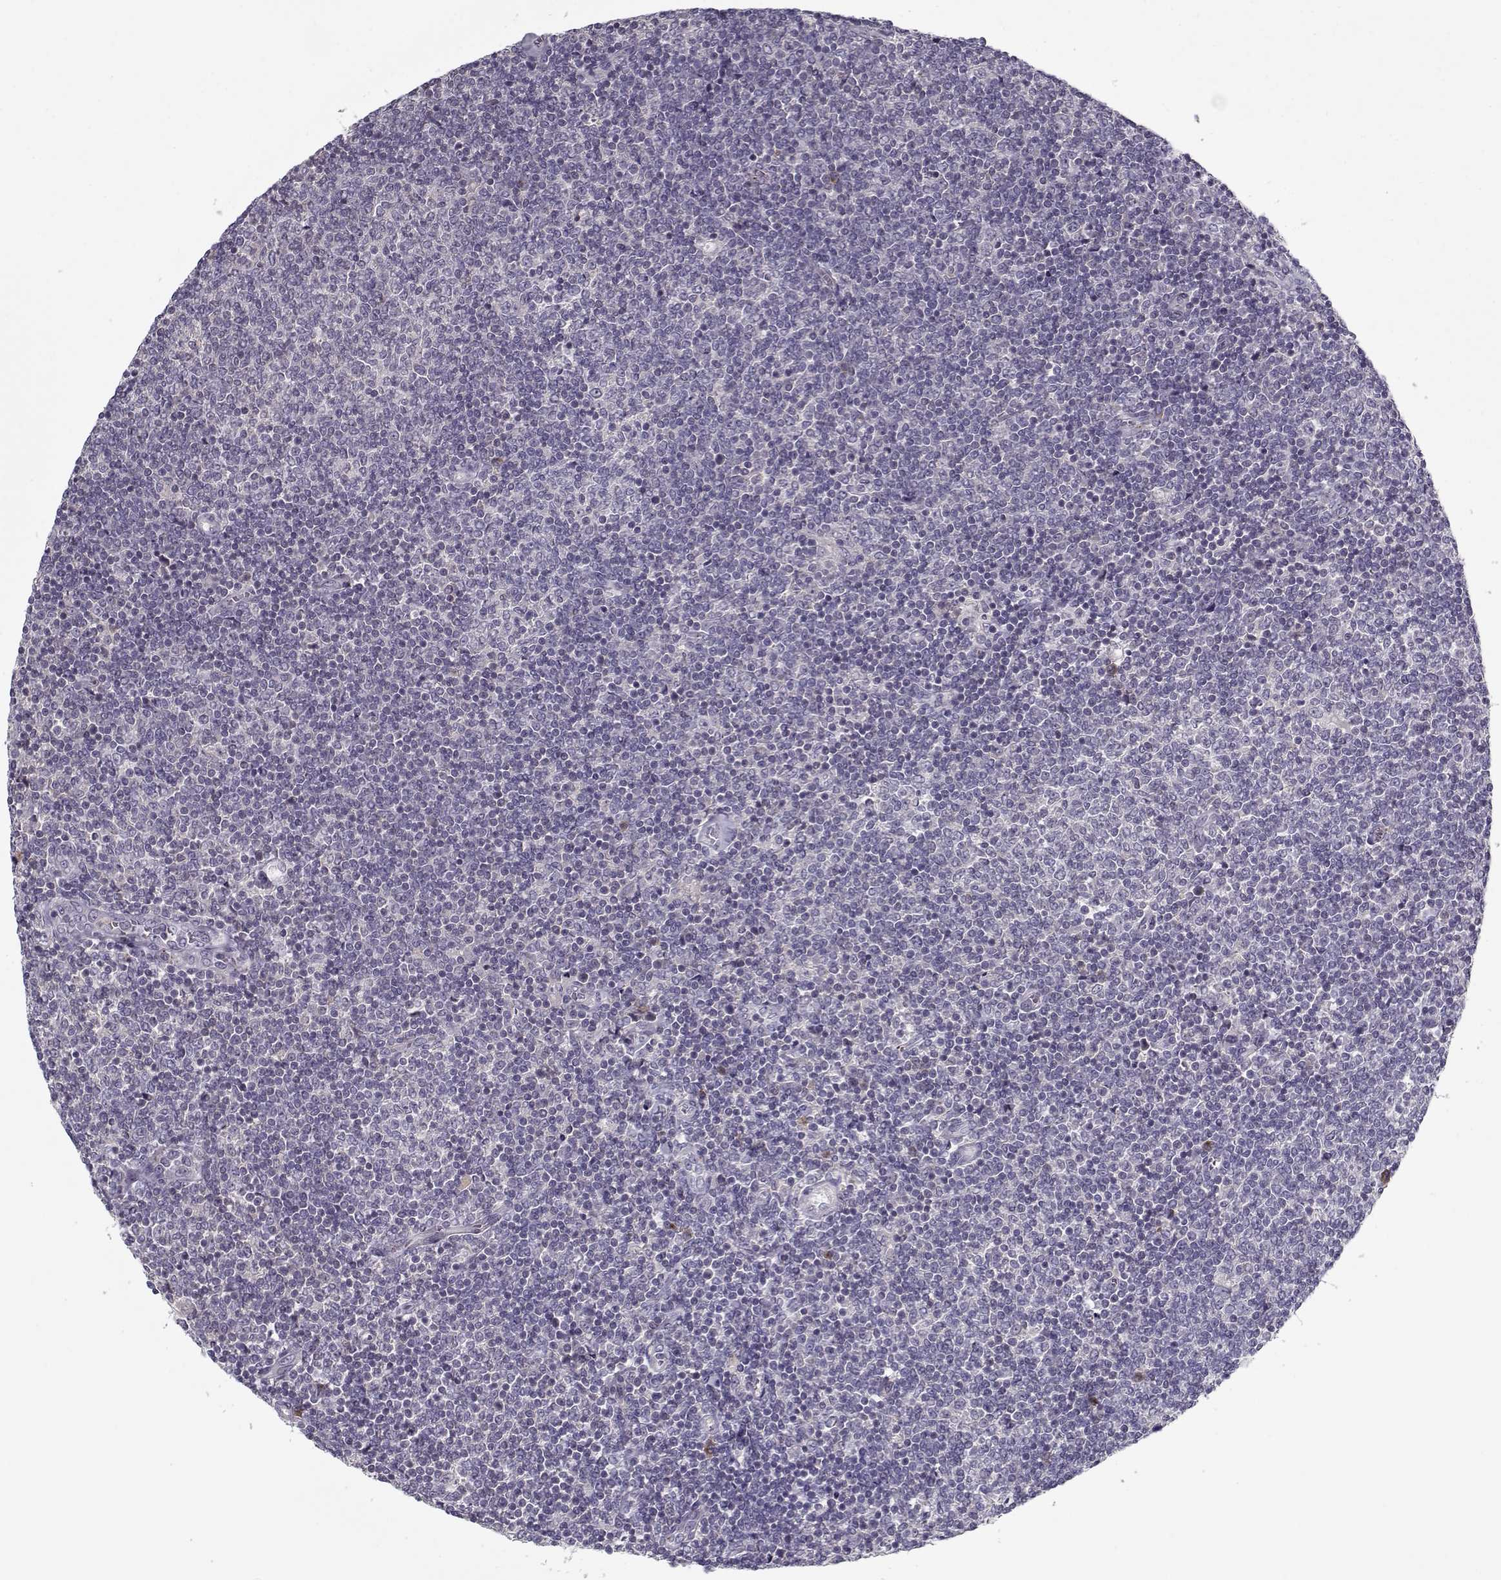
{"staining": {"intensity": "negative", "quantity": "none", "location": "none"}, "tissue": "lymphoma", "cell_type": "Tumor cells", "image_type": "cancer", "snomed": [{"axis": "morphology", "description": "Malignant lymphoma, non-Hodgkin's type, Low grade"}, {"axis": "topography", "description": "Lymph node"}], "caption": "Malignant lymphoma, non-Hodgkin's type (low-grade) was stained to show a protein in brown. There is no significant expression in tumor cells.", "gene": "UNC13D", "patient": {"sex": "male", "age": 52}}